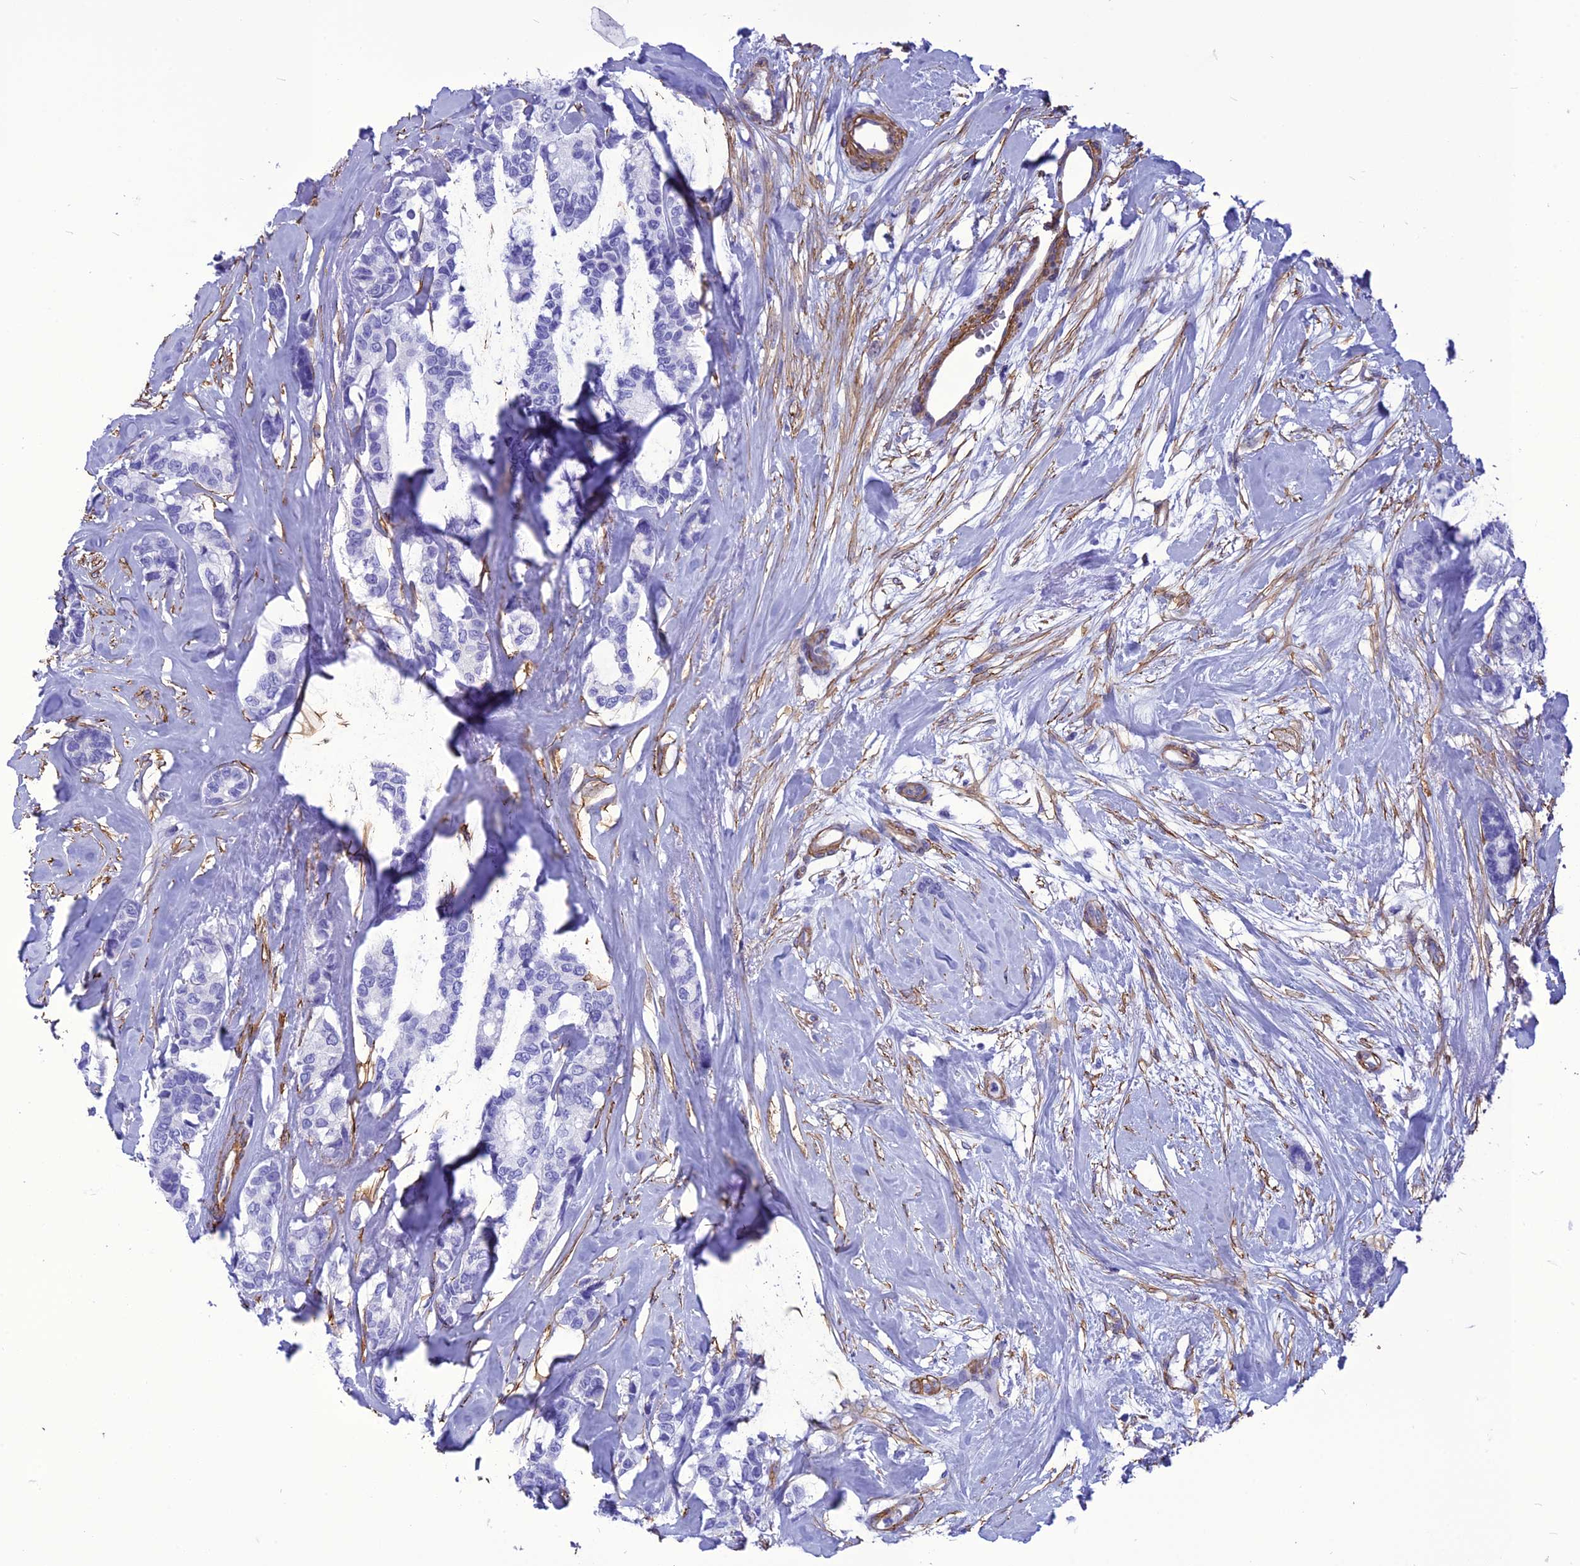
{"staining": {"intensity": "negative", "quantity": "none", "location": "none"}, "tissue": "breast cancer", "cell_type": "Tumor cells", "image_type": "cancer", "snomed": [{"axis": "morphology", "description": "Duct carcinoma"}, {"axis": "topography", "description": "Breast"}], "caption": "The image shows no significant positivity in tumor cells of breast cancer.", "gene": "NKD1", "patient": {"sex": "female", "age": 87}}